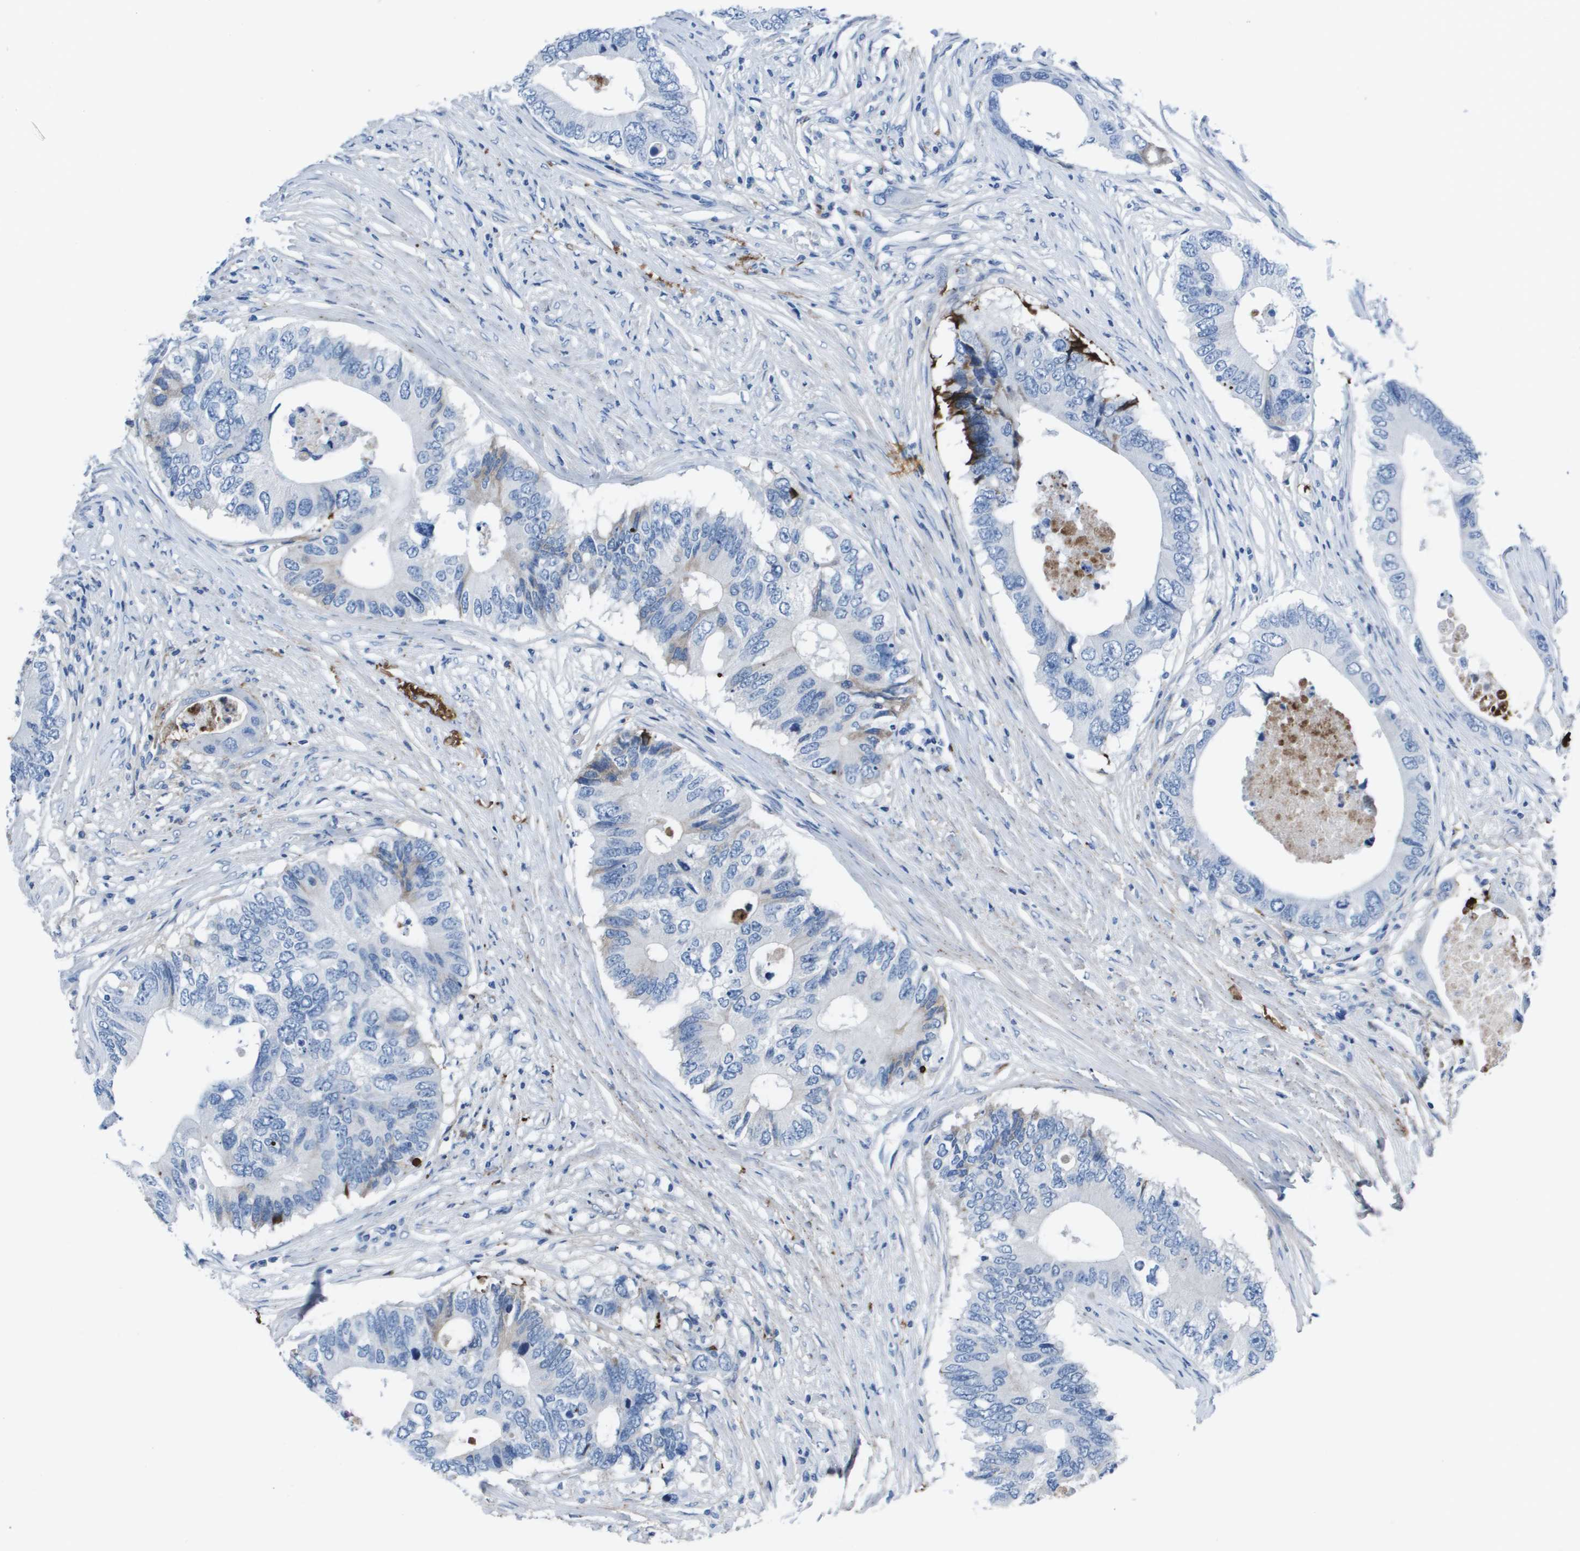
{"staining": {"intensity": "negative", "quantity": "none", "location": "none"}, "tissue": "colorectal cancer", "cell_type": "Tumor cells", "image_type": "cancer", "snomed": [{"axis": "morphology", "description": "Adenocarcinoma, NOS"}, {"axis": "topography", "description": "Colon"}], "caption": "Tumor cells are negative for brown protein staining in colorectal cancer.", "gene": "VTN", "patient": {"sex": "male", "age": 71}}